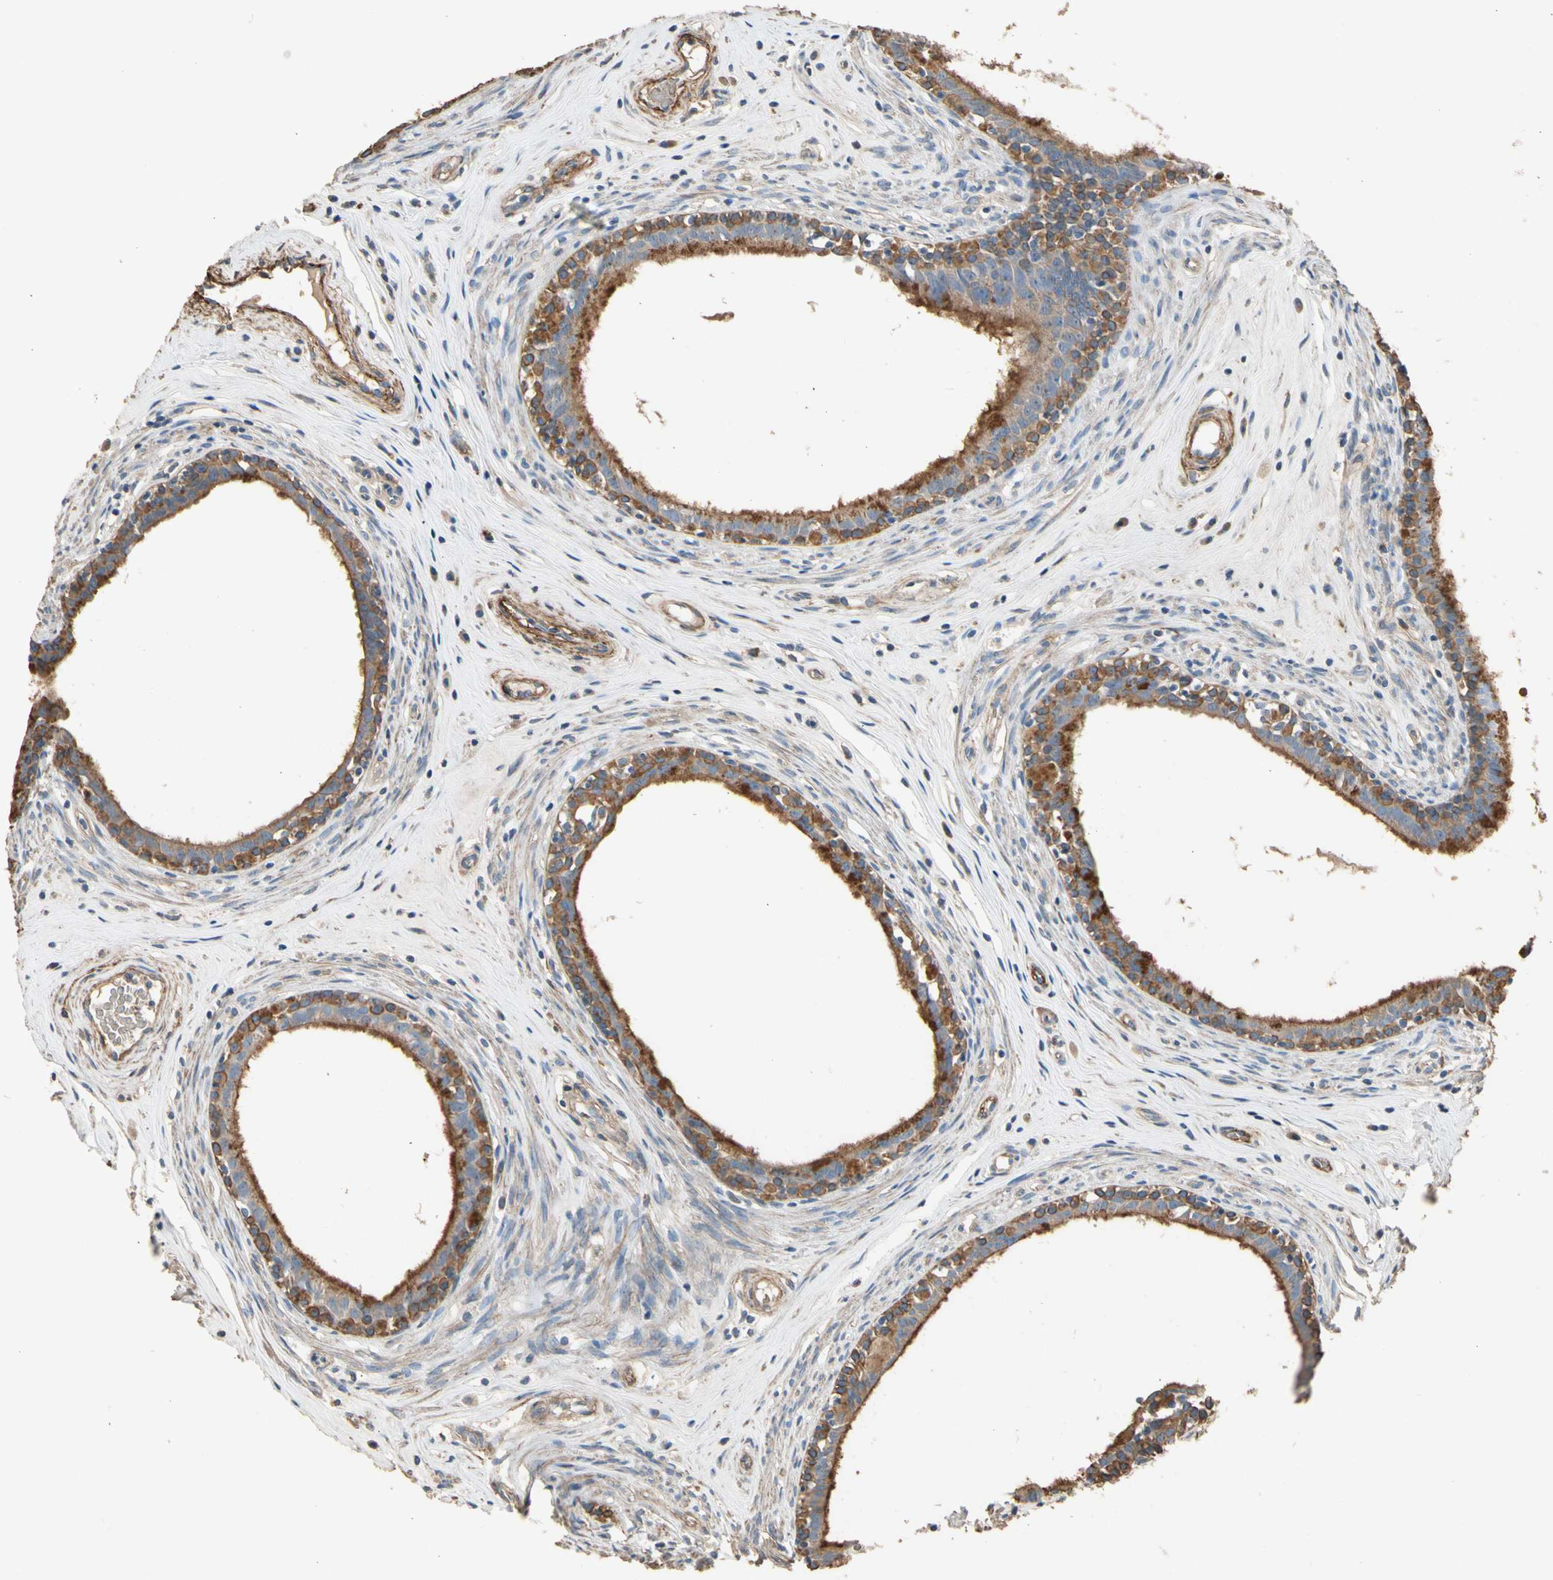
{"staining": {"intensity": "moderate", "quantity": ">75%", "location": "cytoplasmic/membranous"}, "tissue": "epididymis", "cell_type": "Glandular cells", "image_type": "normal", "snomed": [{"axis": "morphology", "description": "Normal tissue, NOS"}, {"axis": "morphology", "description": "Inflammation, NOS"}, {"axis": "topography", "description": "Epididymis"}], "caption": "Glandular cells exhibit medium levels of moderate cytoplasmic/membranous positivity in about >75% of cells in normal human epididymis.", "gene": "SUSD2", "patient": {"sex": "male", "age": 84}}